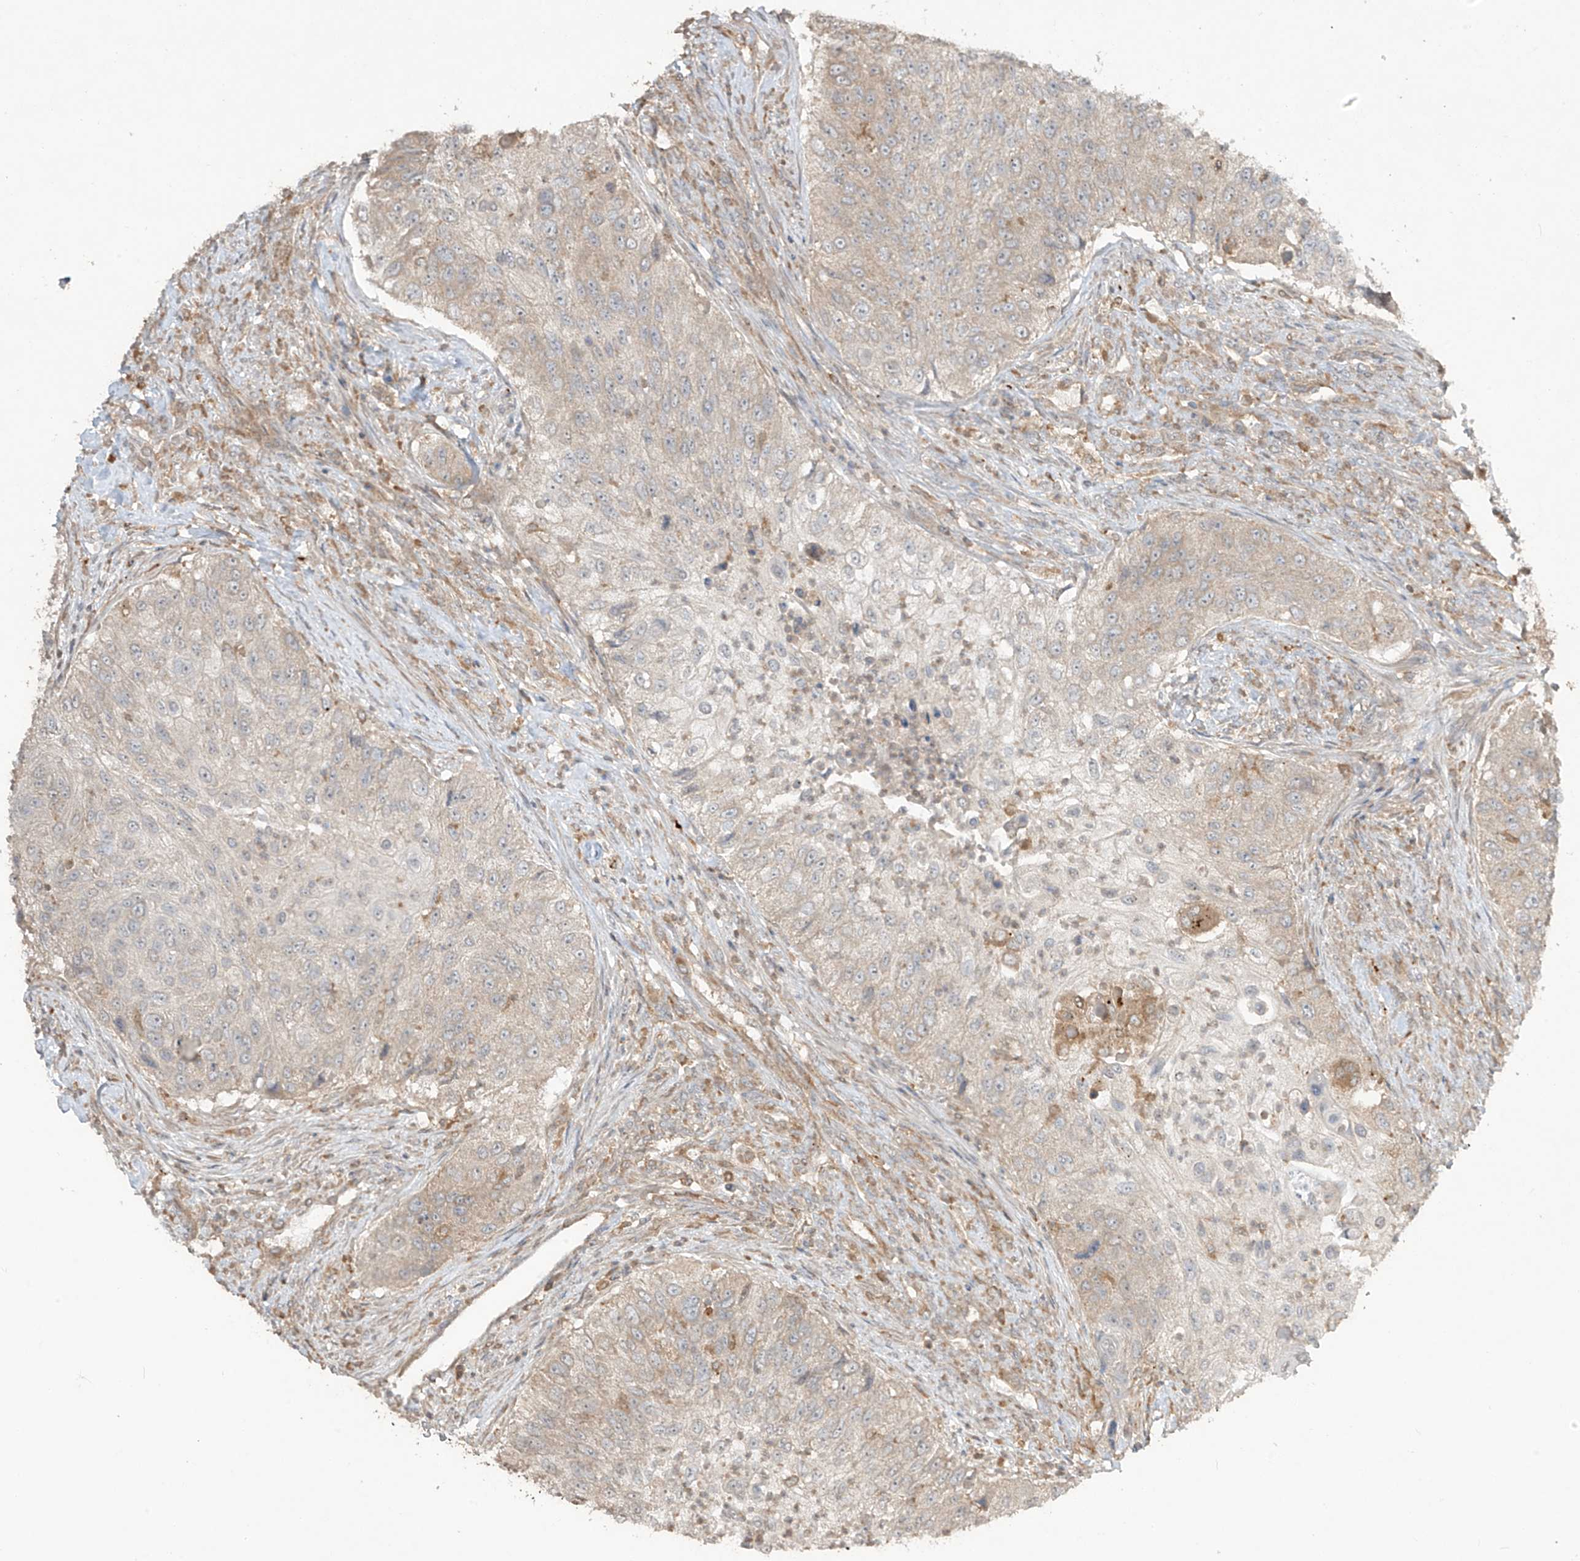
{"staining": {"intensity": "weak", "quantity": "<25%", "location": "cytoplasmic/membranous"}, "tissue": "urothelial cancer", "cell_type": "Tumor cells", "image_type": "cancer", "snomed": [{"axis": "morphology", "description": "Urothelial carcinoma, High grade"}, {"axis": "topography", "description": "Urinary bladder"}], "caption": "Urothelial carcinoma (high-grade) stained for a protein using immunohistochemistry displays no staining tumor cells.", "gene": "LDAH", "patient": {"sex": "female", "age": 60}}